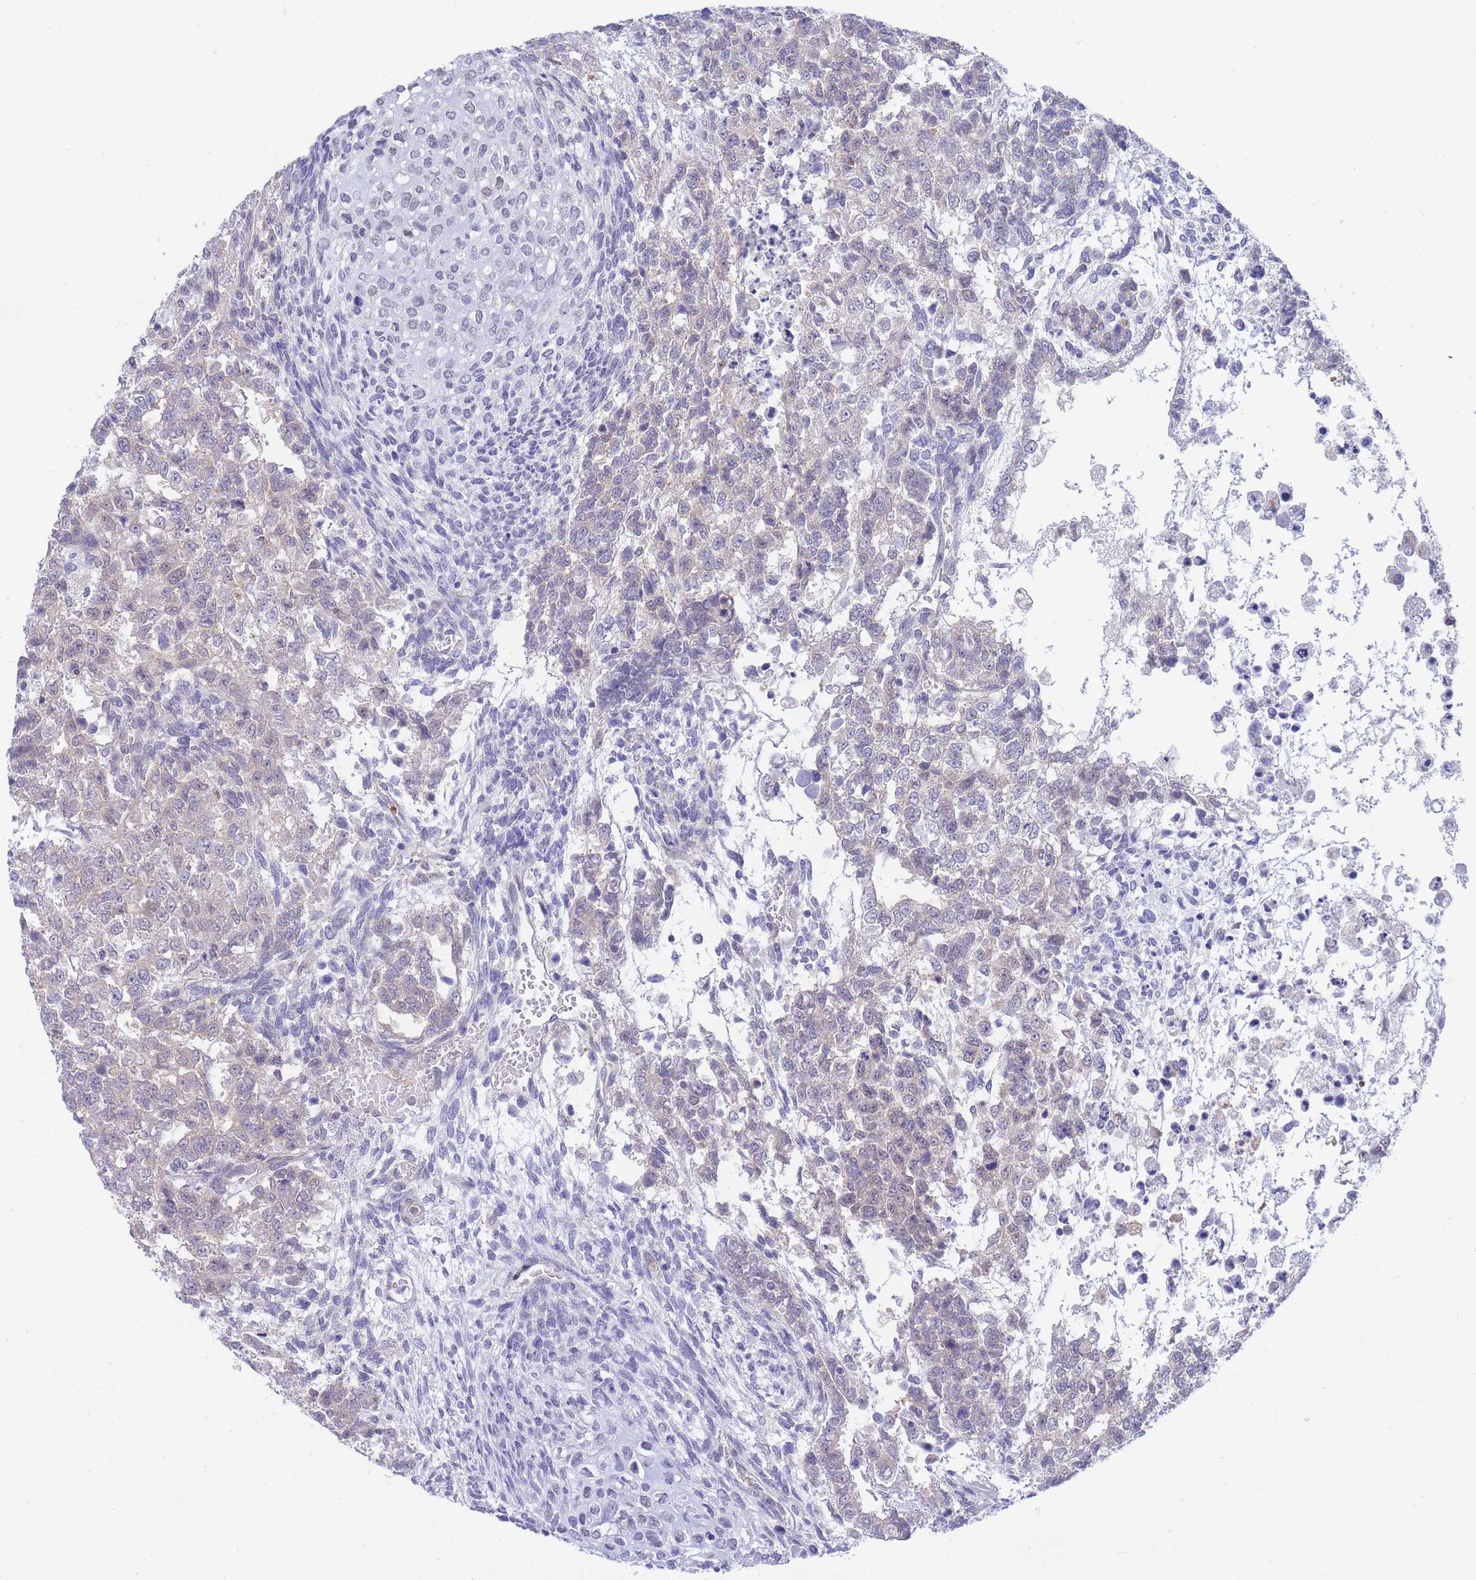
{"staining": {"intensity": "weak", "quantity": "25%-75%", "location": "cytoplasmic/membranous"}, "tissue": "testis cancer", "cell_type": "Tumor cells", "image_type": "cancer", "snomed": [{"axis": "morphology", "description": "Carcinoma, Embryonal, NOS"}, {"axis": "topography", "description": "Testis"}], "caption": "High-power microscopy captured an IHC image of embryonal carcinoma (testis), revealing weak cytoplasmic/membranous expression in approximately 25%-75% of tumor cells.", "gene": "SUGT1", "patient": {"sex": "male", "age": 23}}